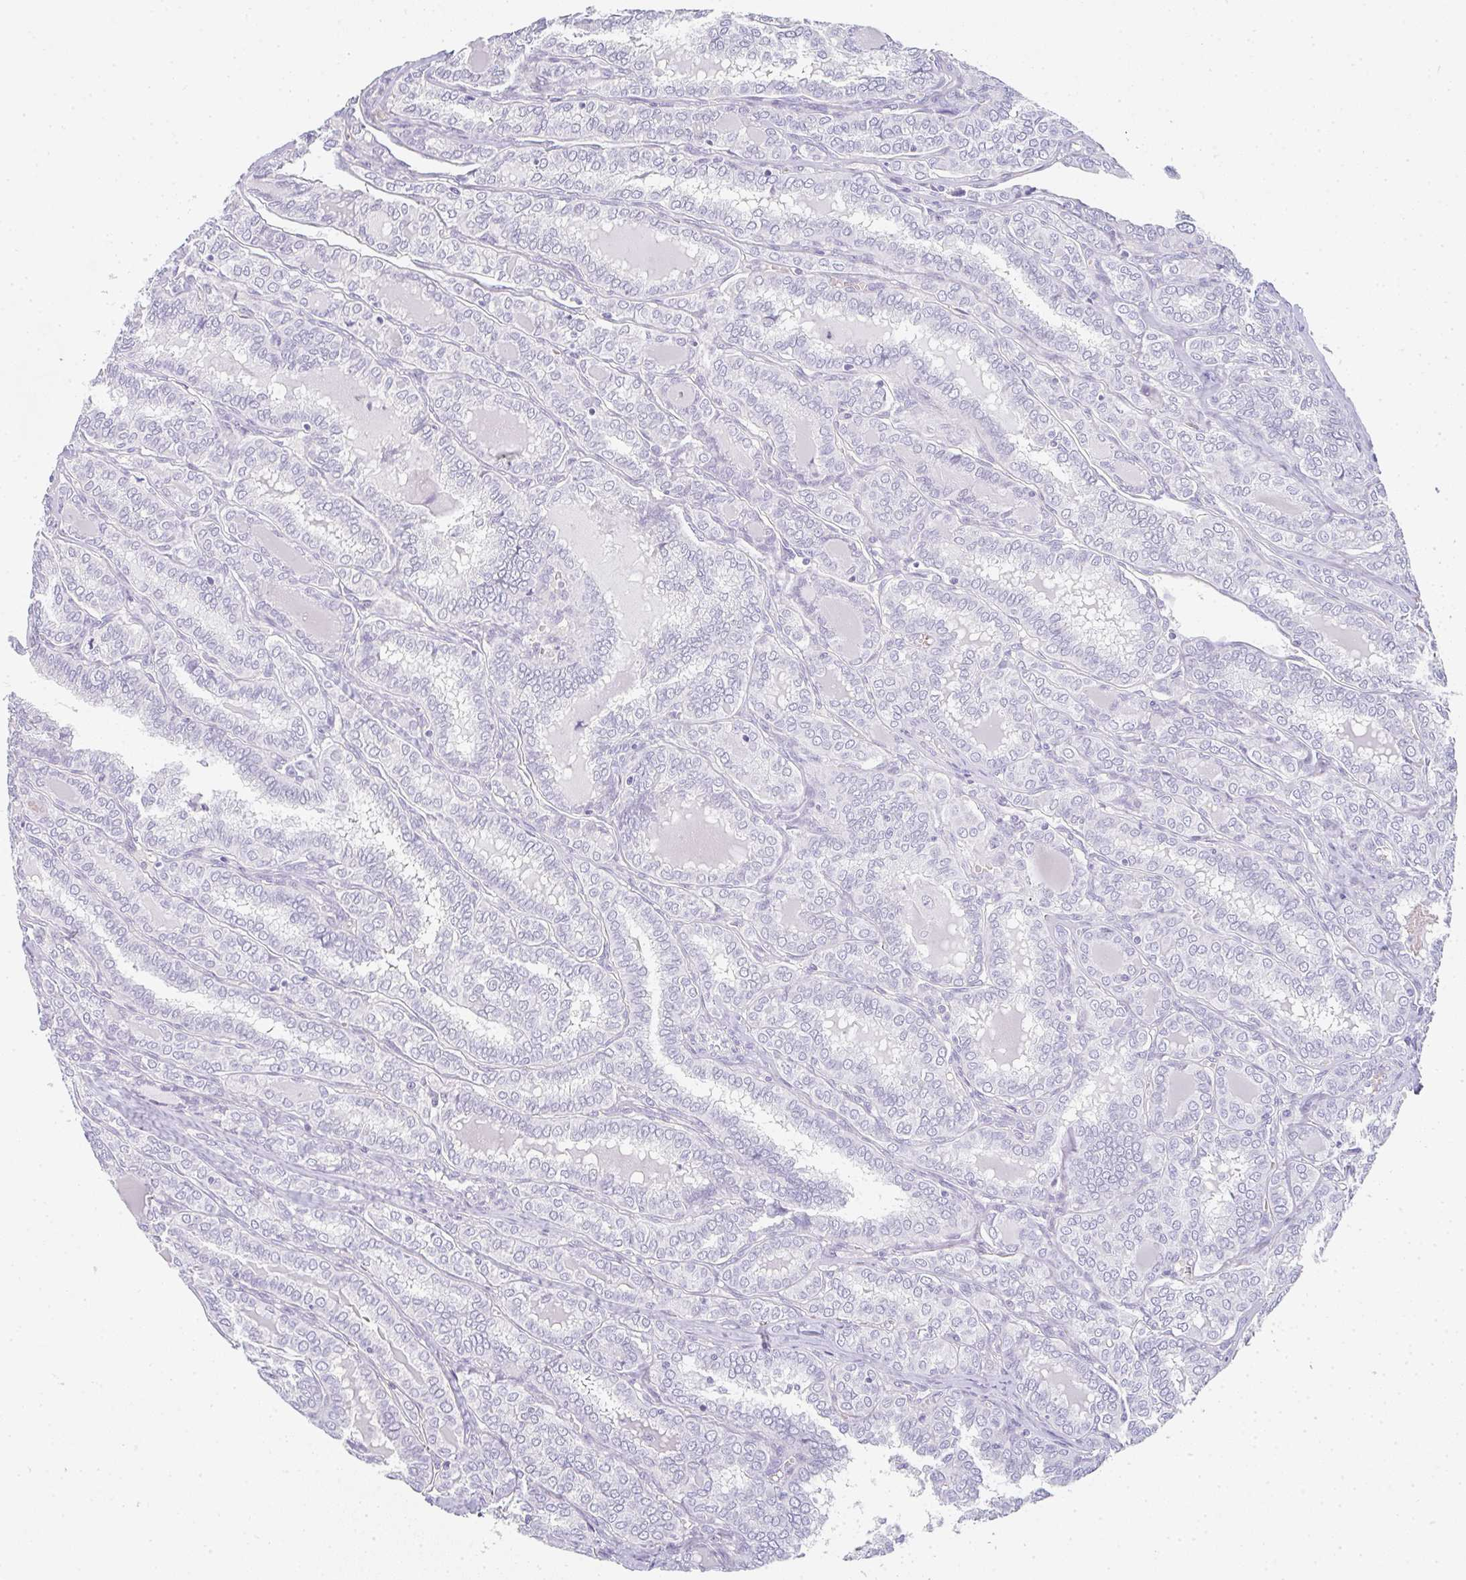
{"staining": {"intensity": "negative", "quantity": "none", "location": "none"}, "tissue": "thyroid cancer", "cell_type": "Tumor cells", "image_type": "cancer", "snomed": [{"axis": "morphology", "description": "Papillary adenocarcinoma, NOS"}, {"axis": "topography", "description": "Thyroid gland"}], "caption": "Tumor cells show no significant protein staining in thyroid cancer (papillary adenocarcinoma).", "gene": "NEU2", "patient": {"sex": "female", "age": 30}}